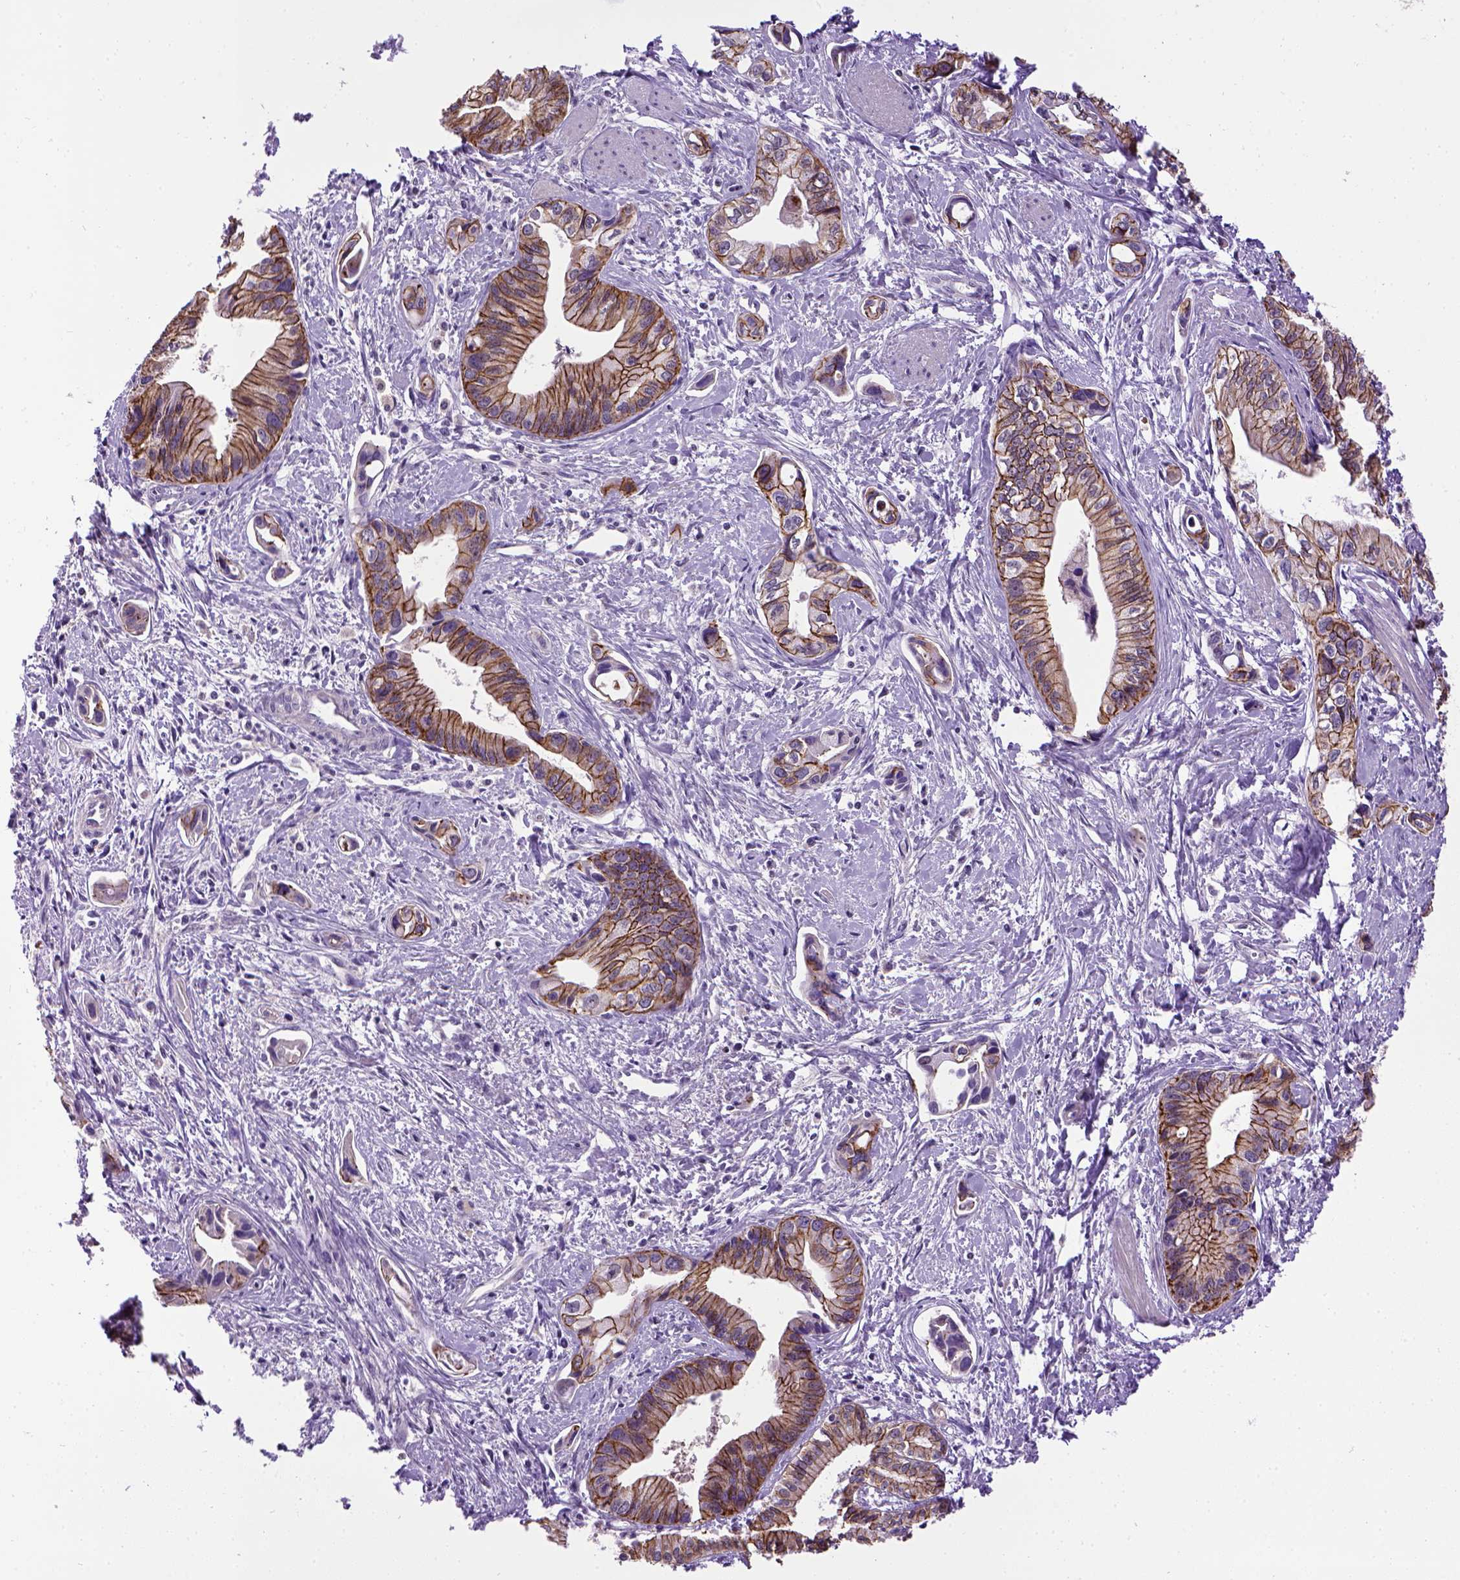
{"staining": {"intensity": "strong", "quantity": "25%-75%", "location": "cytoplasmic/membranous"}, "tissue": "pancreatic cancer", "cell_type": "Tumor cells", "image_type": "cancer", "snomed": [{"axis": "morphology", "description": "Adenocarcinoma, NOS"}, {"axis": "topography", "description": "Pancreas"}], "caption": "A histopathology image of human pancreatic cancer stained for a protein demonstrates strong cytoplasmic/membranous brown staining in tumor cells. The staining was performed using DAB to visualize the protein expression in brown, while the nuclei were stained in blue with hematoxylin (Magnification: 20x).", "gene": "CDH1", "patient": {"sex": "female", "age": 61}}